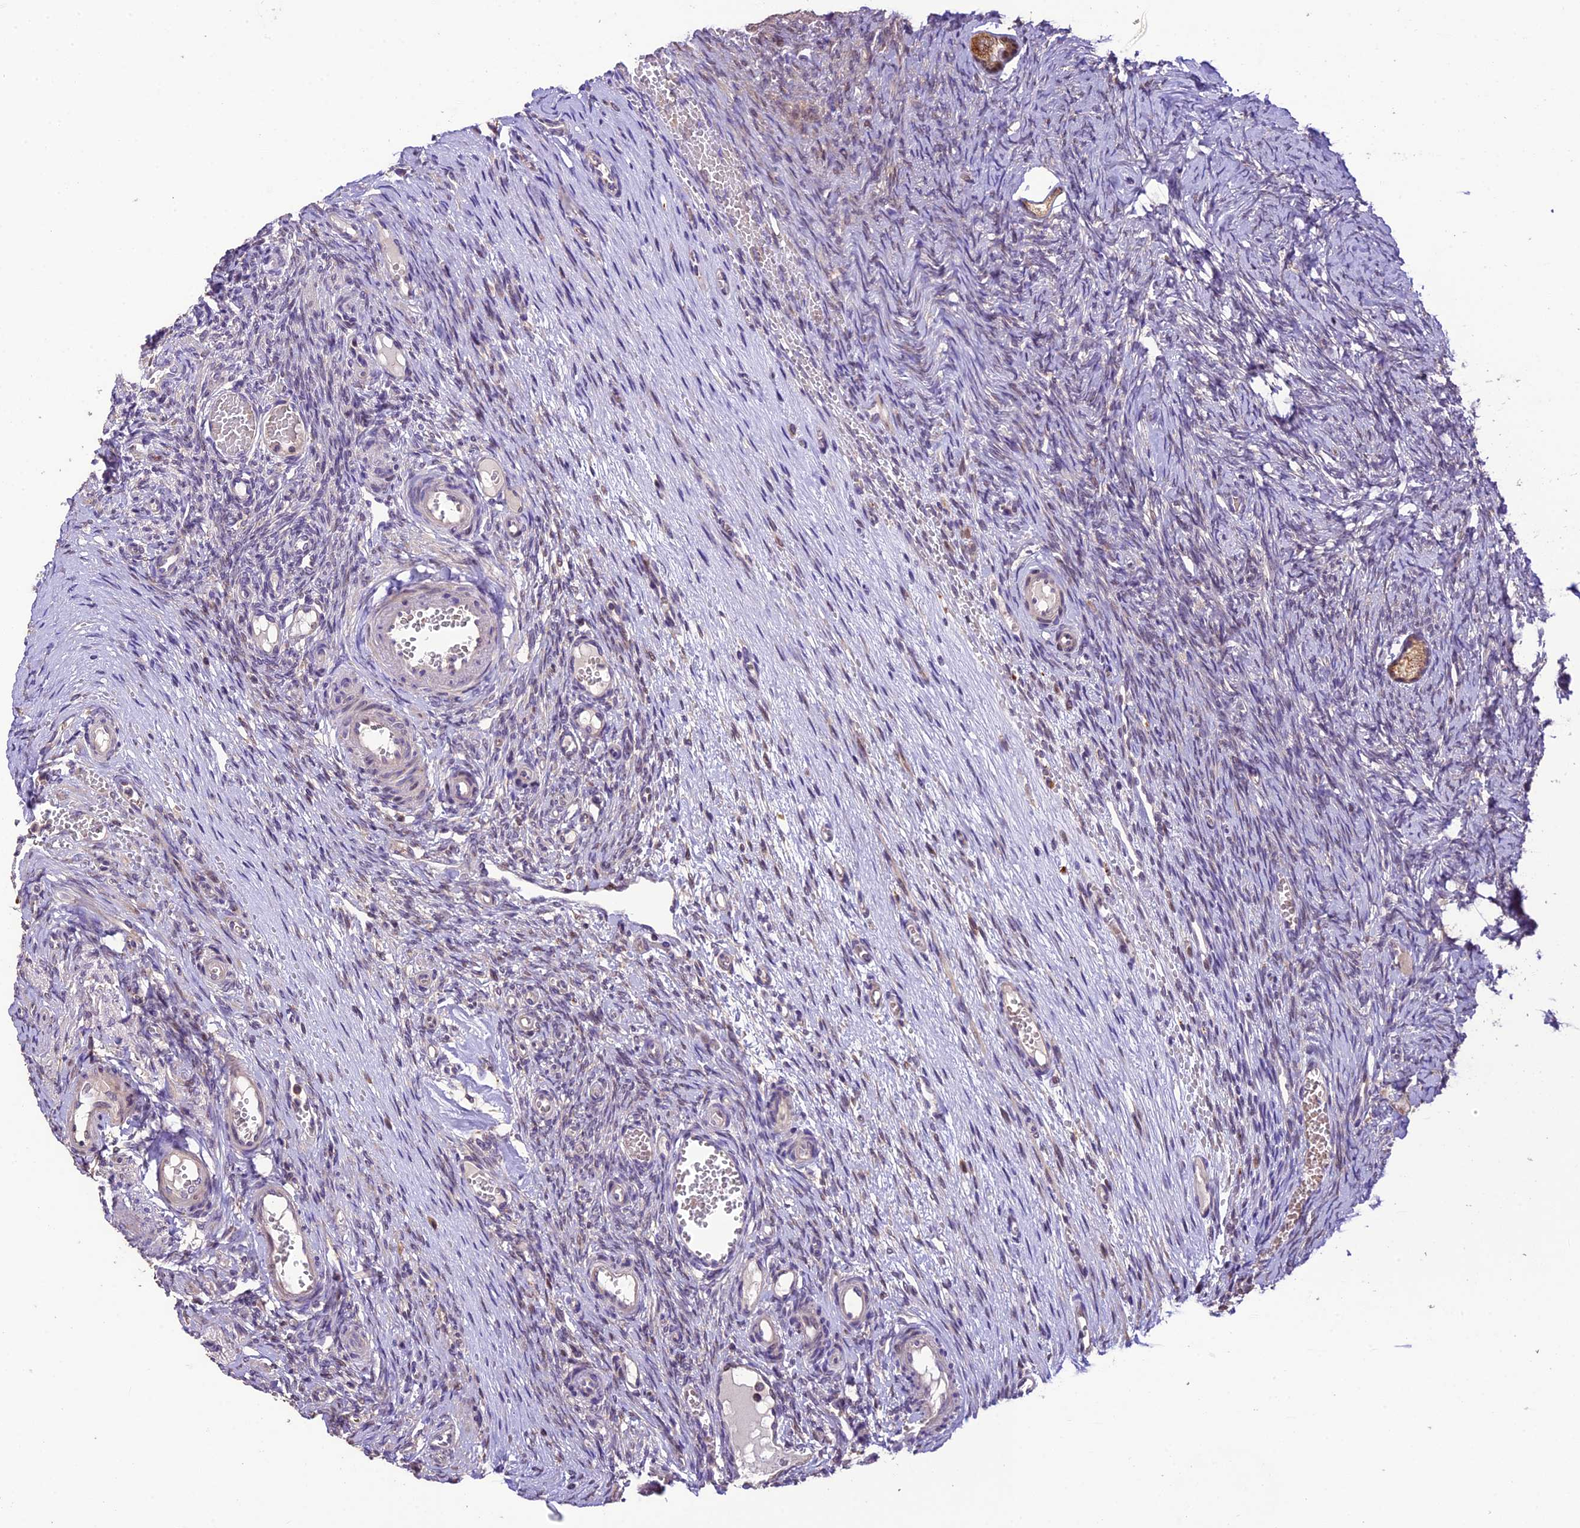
{"staining": {"intensity": "moderate", "quantity": ">75%", "location": "cytoplasmic/membranous"}, "tissue": "ovary", "cell_type": "Follicle cells", "image_type": "normal", "snomed": [{"axis": "morphology", "description": "Adenocarcinoma, NOS"}, {"axis": "topography", "description": "Endometrium"}], "caption": "Moderate cytoplasmic/membranous expression is present in approximately >75% of follicle cells in benign ovary.", "gene": "DGKH", "patient": {"sex": "female", "age": 32}}